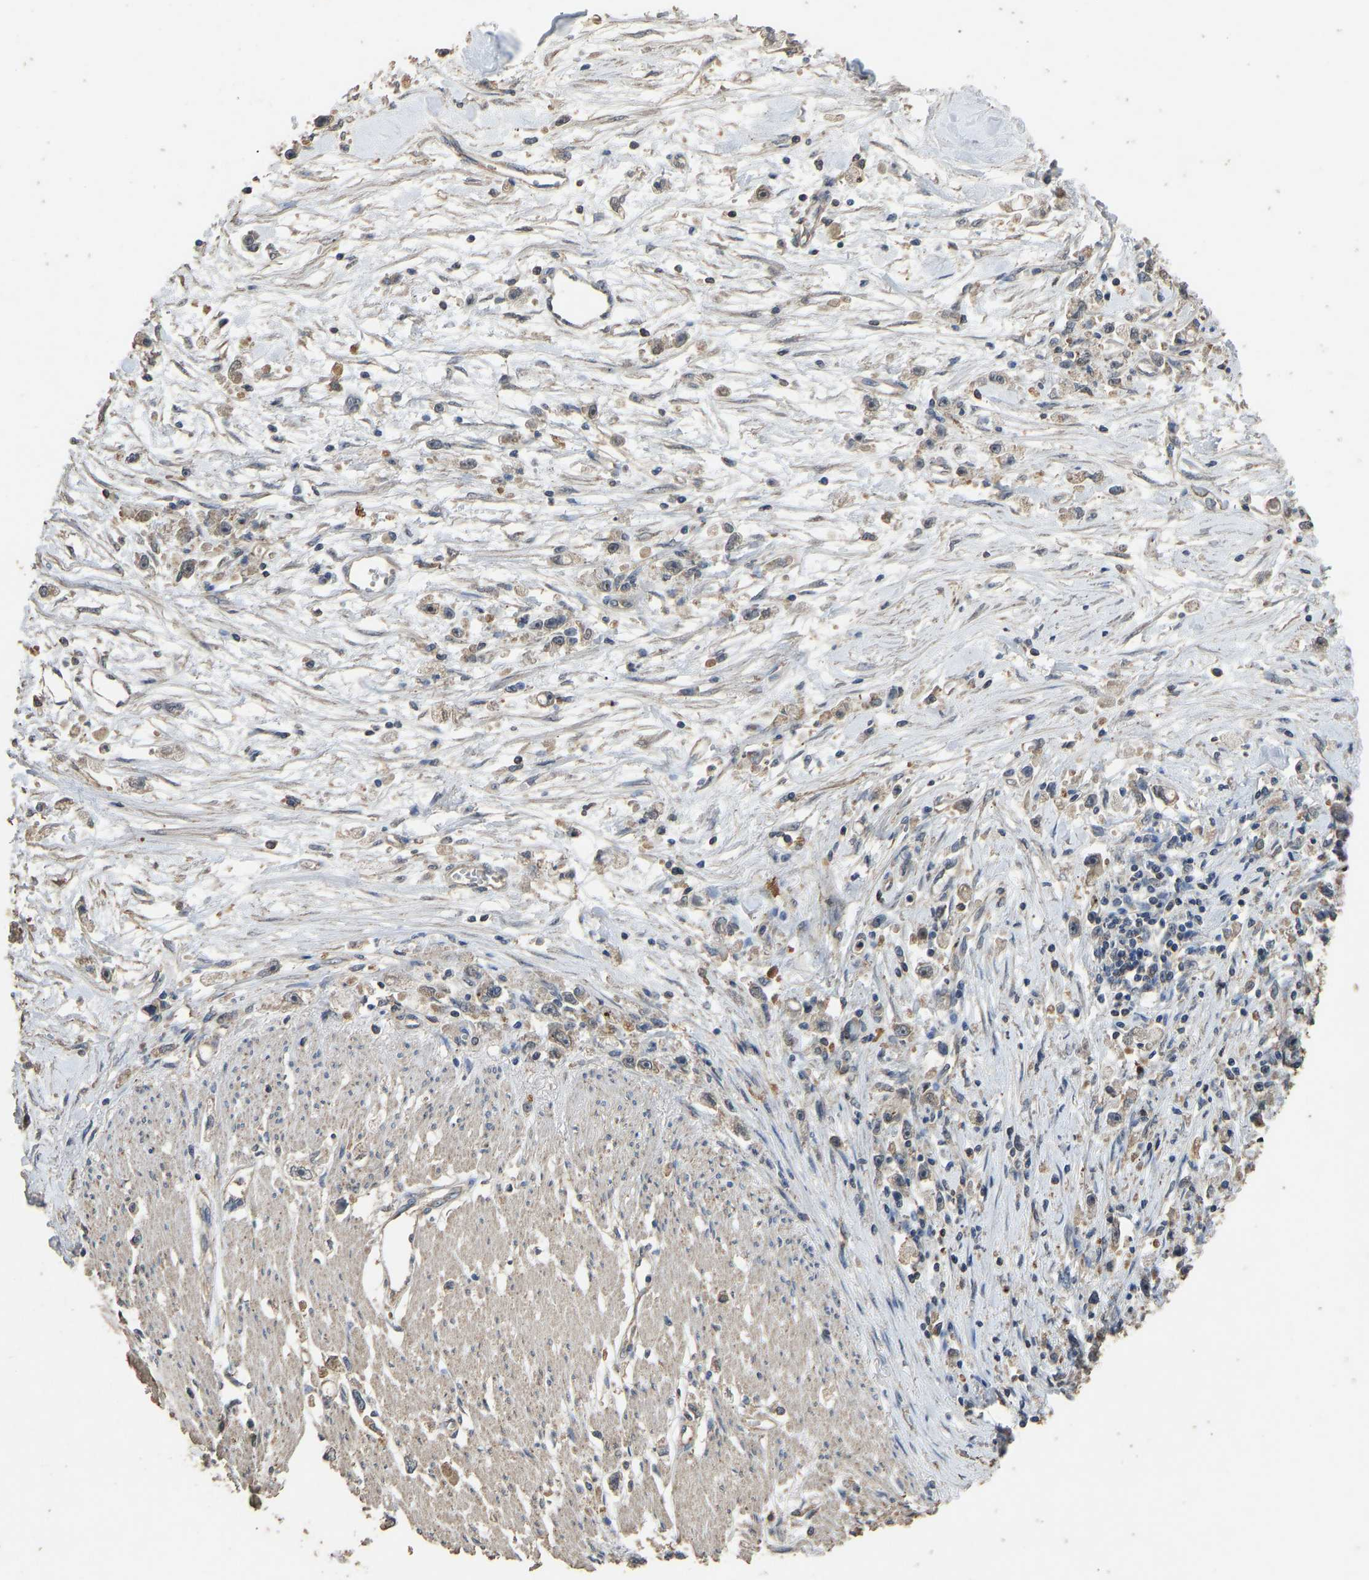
{"staining": {"intensity": "weak", "quantity": "<25%", "location": "cytoplasmic/membranous"}, "tissue": "stomach cancer", "cell_type": "Tumor cells", "image_type": "cancer", "snomed": [{"axis": "morphology", "description": "Adenocarcinoma, NOS"}, {"axis": "topography", "description": "Stomach"}], "caption": "Immunohistochemistry (IHC) of human stomach adenocarcinoma displays no positivity in tumor cells.", "gene": "CIDEC", "patient": {"sex": "female", "age": 59}}